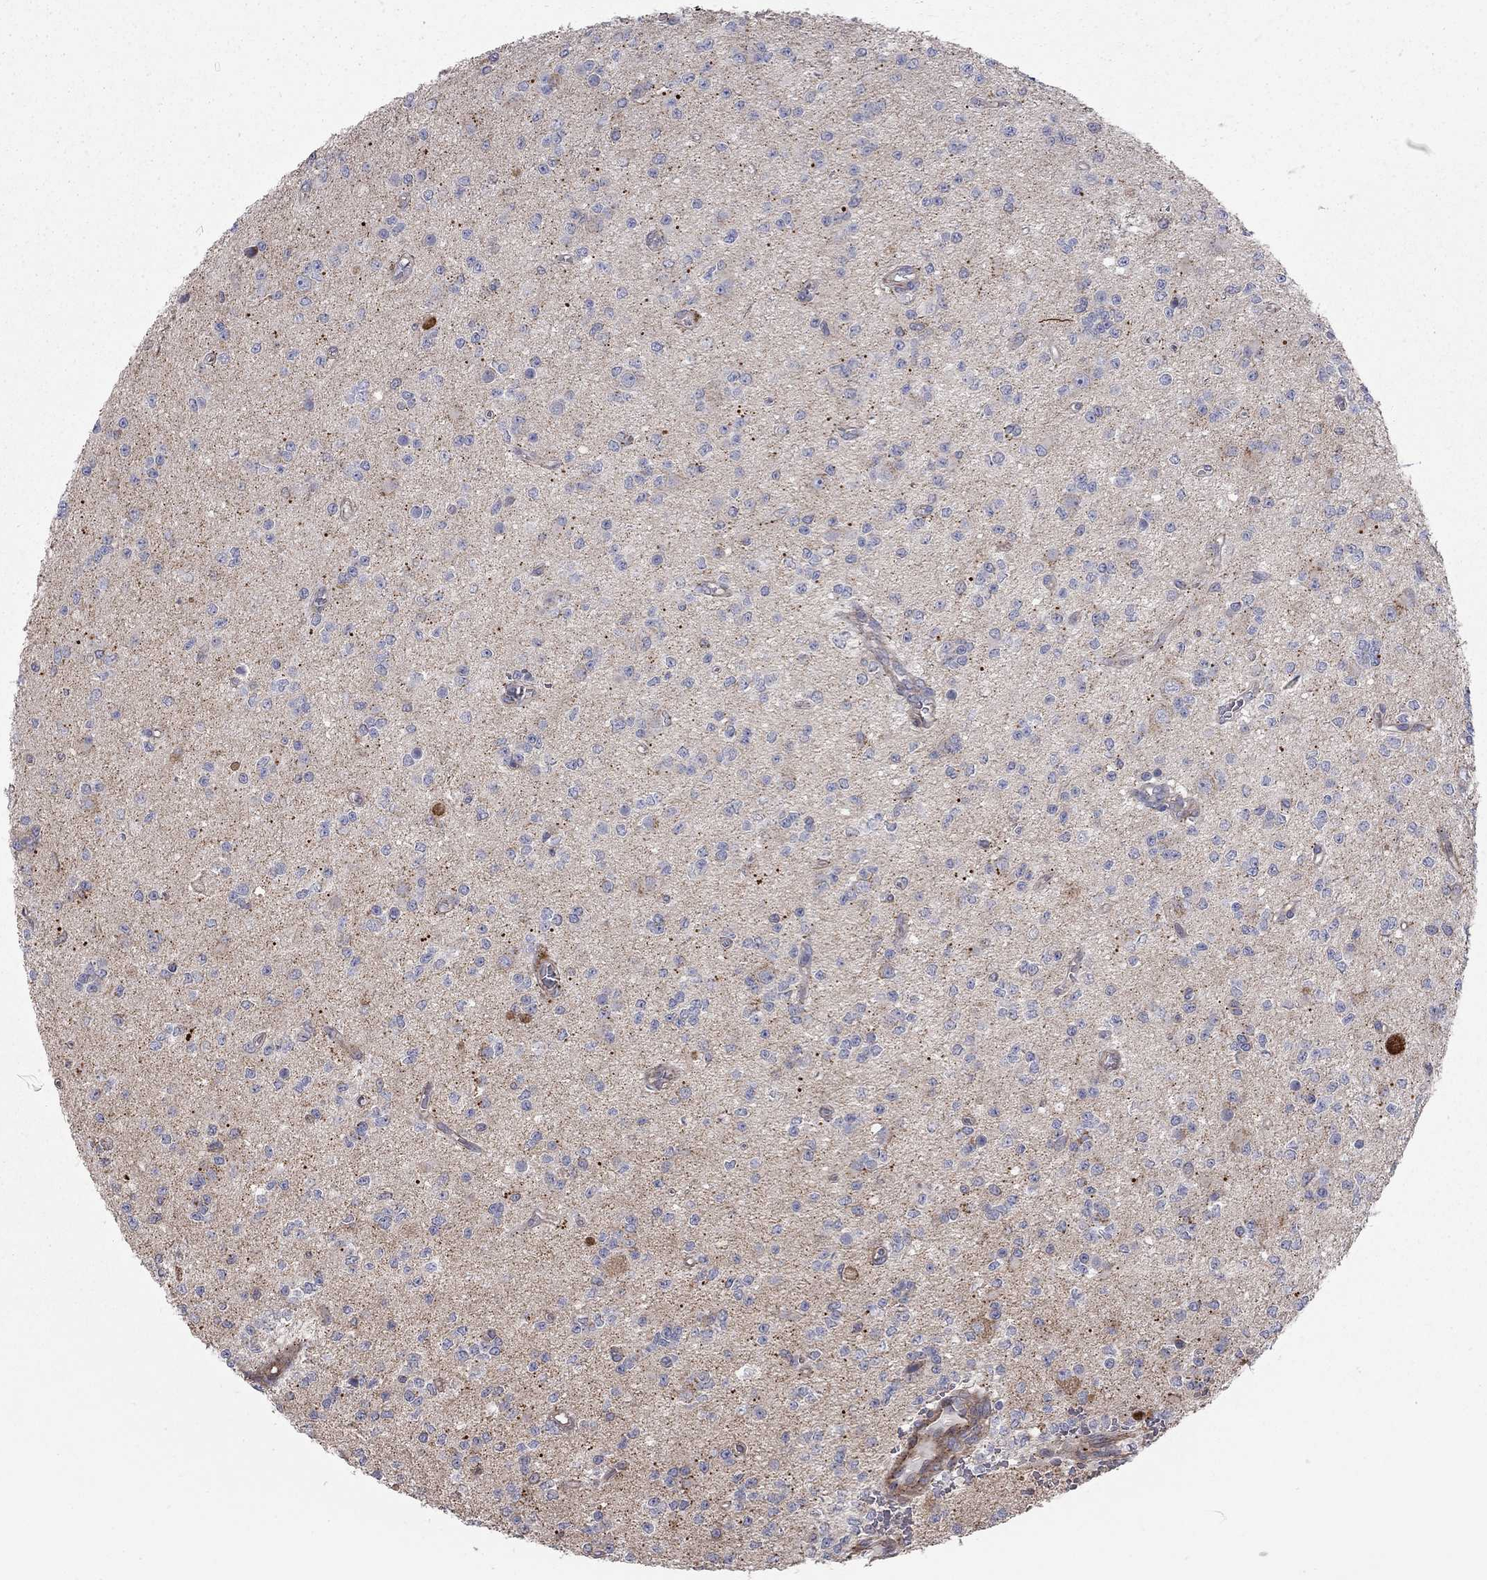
{"staining": {"intensity": "negative", "quantity": "none", "location": "none"}, "tissue": "glioma", "cell_type": "Tumor cells", "image_type": "cancer", "snomed": [{"axis": "morphology", "description": "Glioma, malignant, Low grade"}, {"axis": "topography", "description": "Brain"}], "caption": "Immunohistochemical staining of human glioma exhibits no significant staining in tumor cells.", "gene": "KANSL1L", "patient": {"sex": "female", "age": 45}}